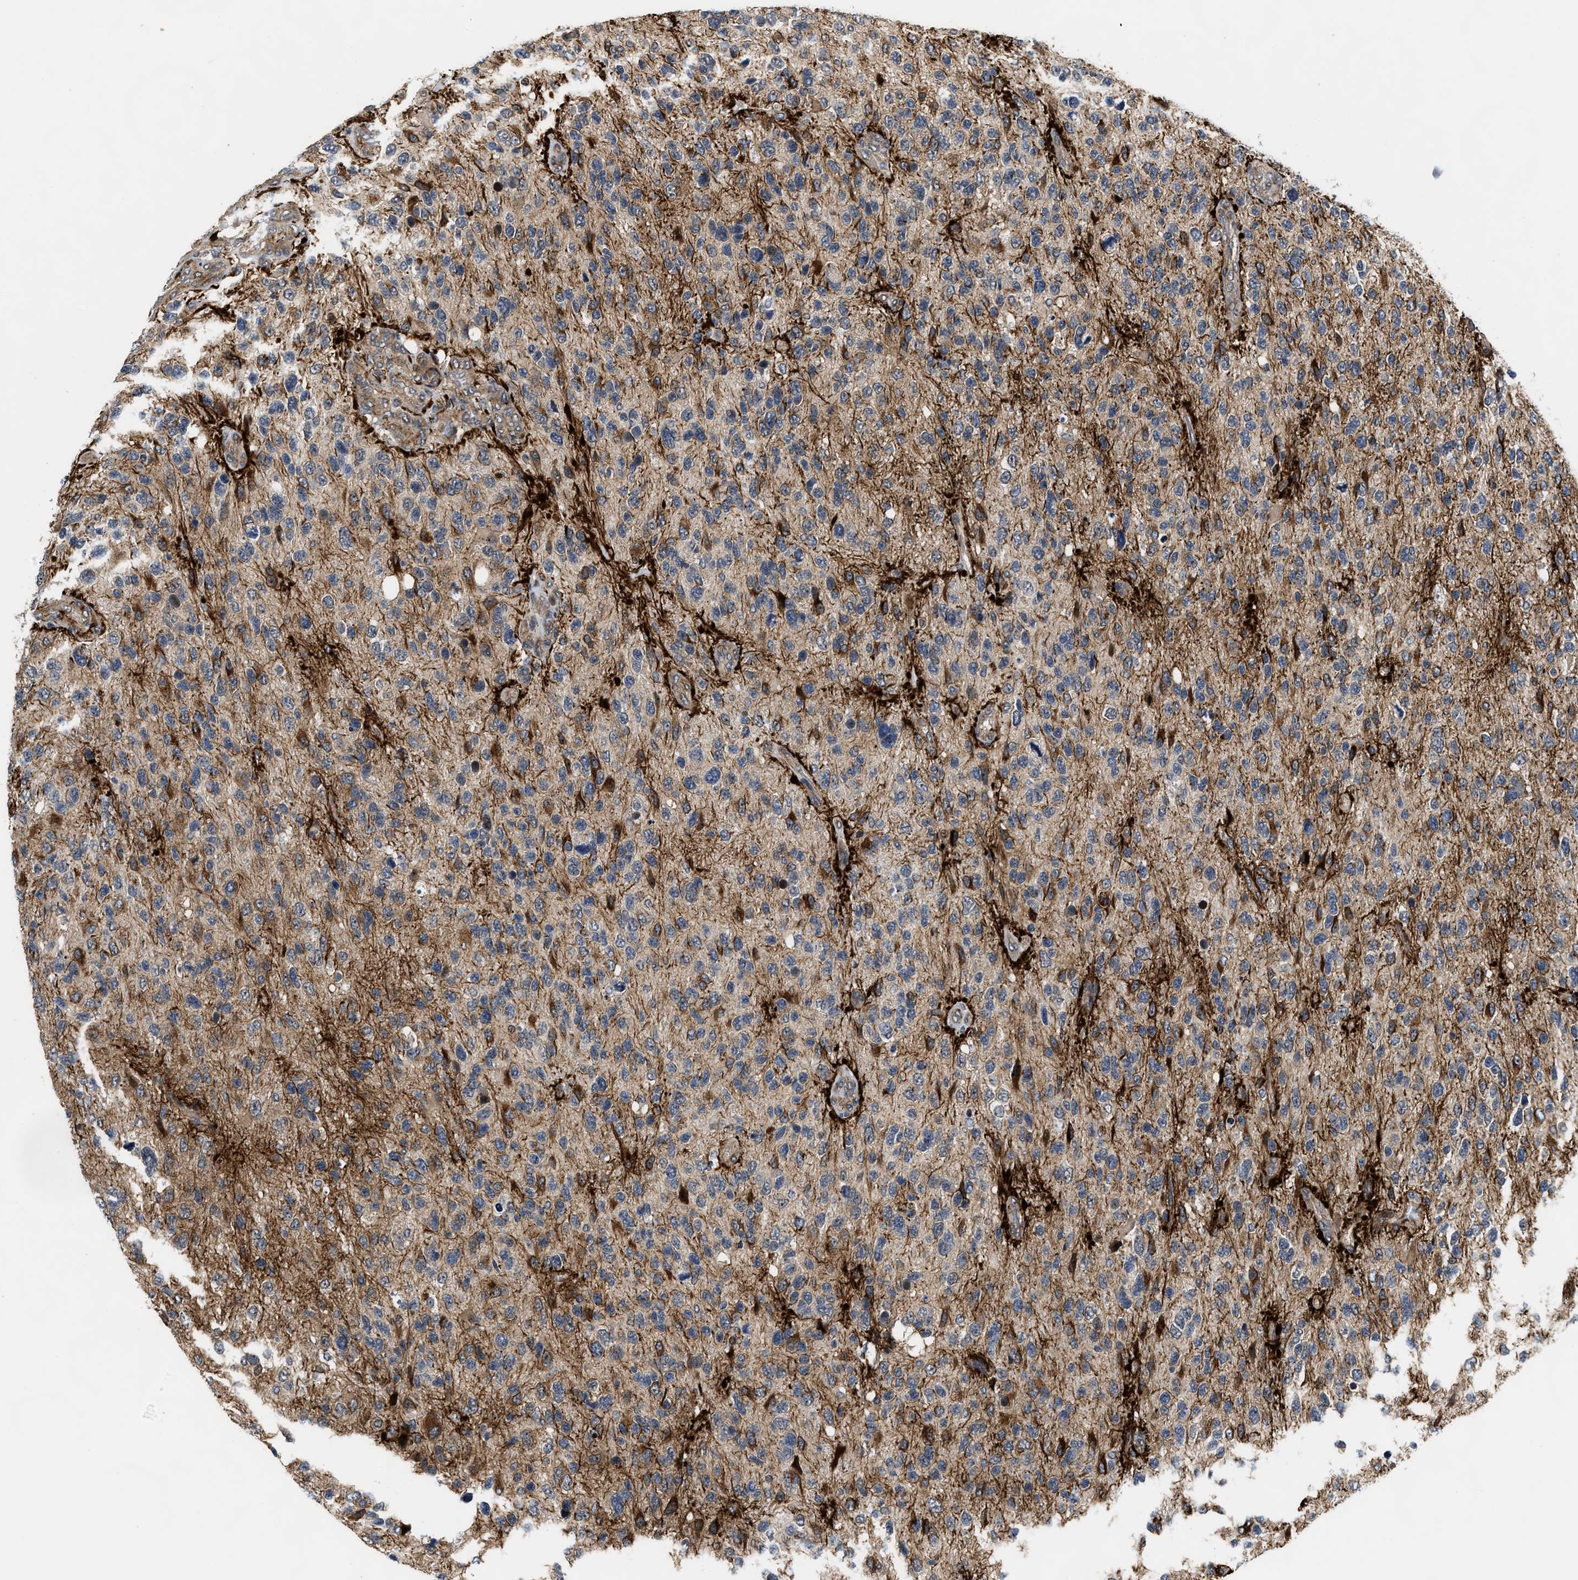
{"staining": {"intensity": "moderate", "quantity": "25%-75%", "location": "cytoplasmic/membranous"}, "tissue": "glioma", "cell_type": "Tumor cells", "image_type": "cancer", "snomed": [{"axis": "morphology", "description": "Glioma, malignant, High grade"}, {"axis": "topography", "description": "Brain"}], "caption": "Human malignant high-grade glioma stained for a protein (brown) displays moderate cytoplasmic/membranous positive expression in approximately 25%-75% of tumor cells.", "gene": "ALDH3A2", "patient": {"sex": "female", "age": 58}}